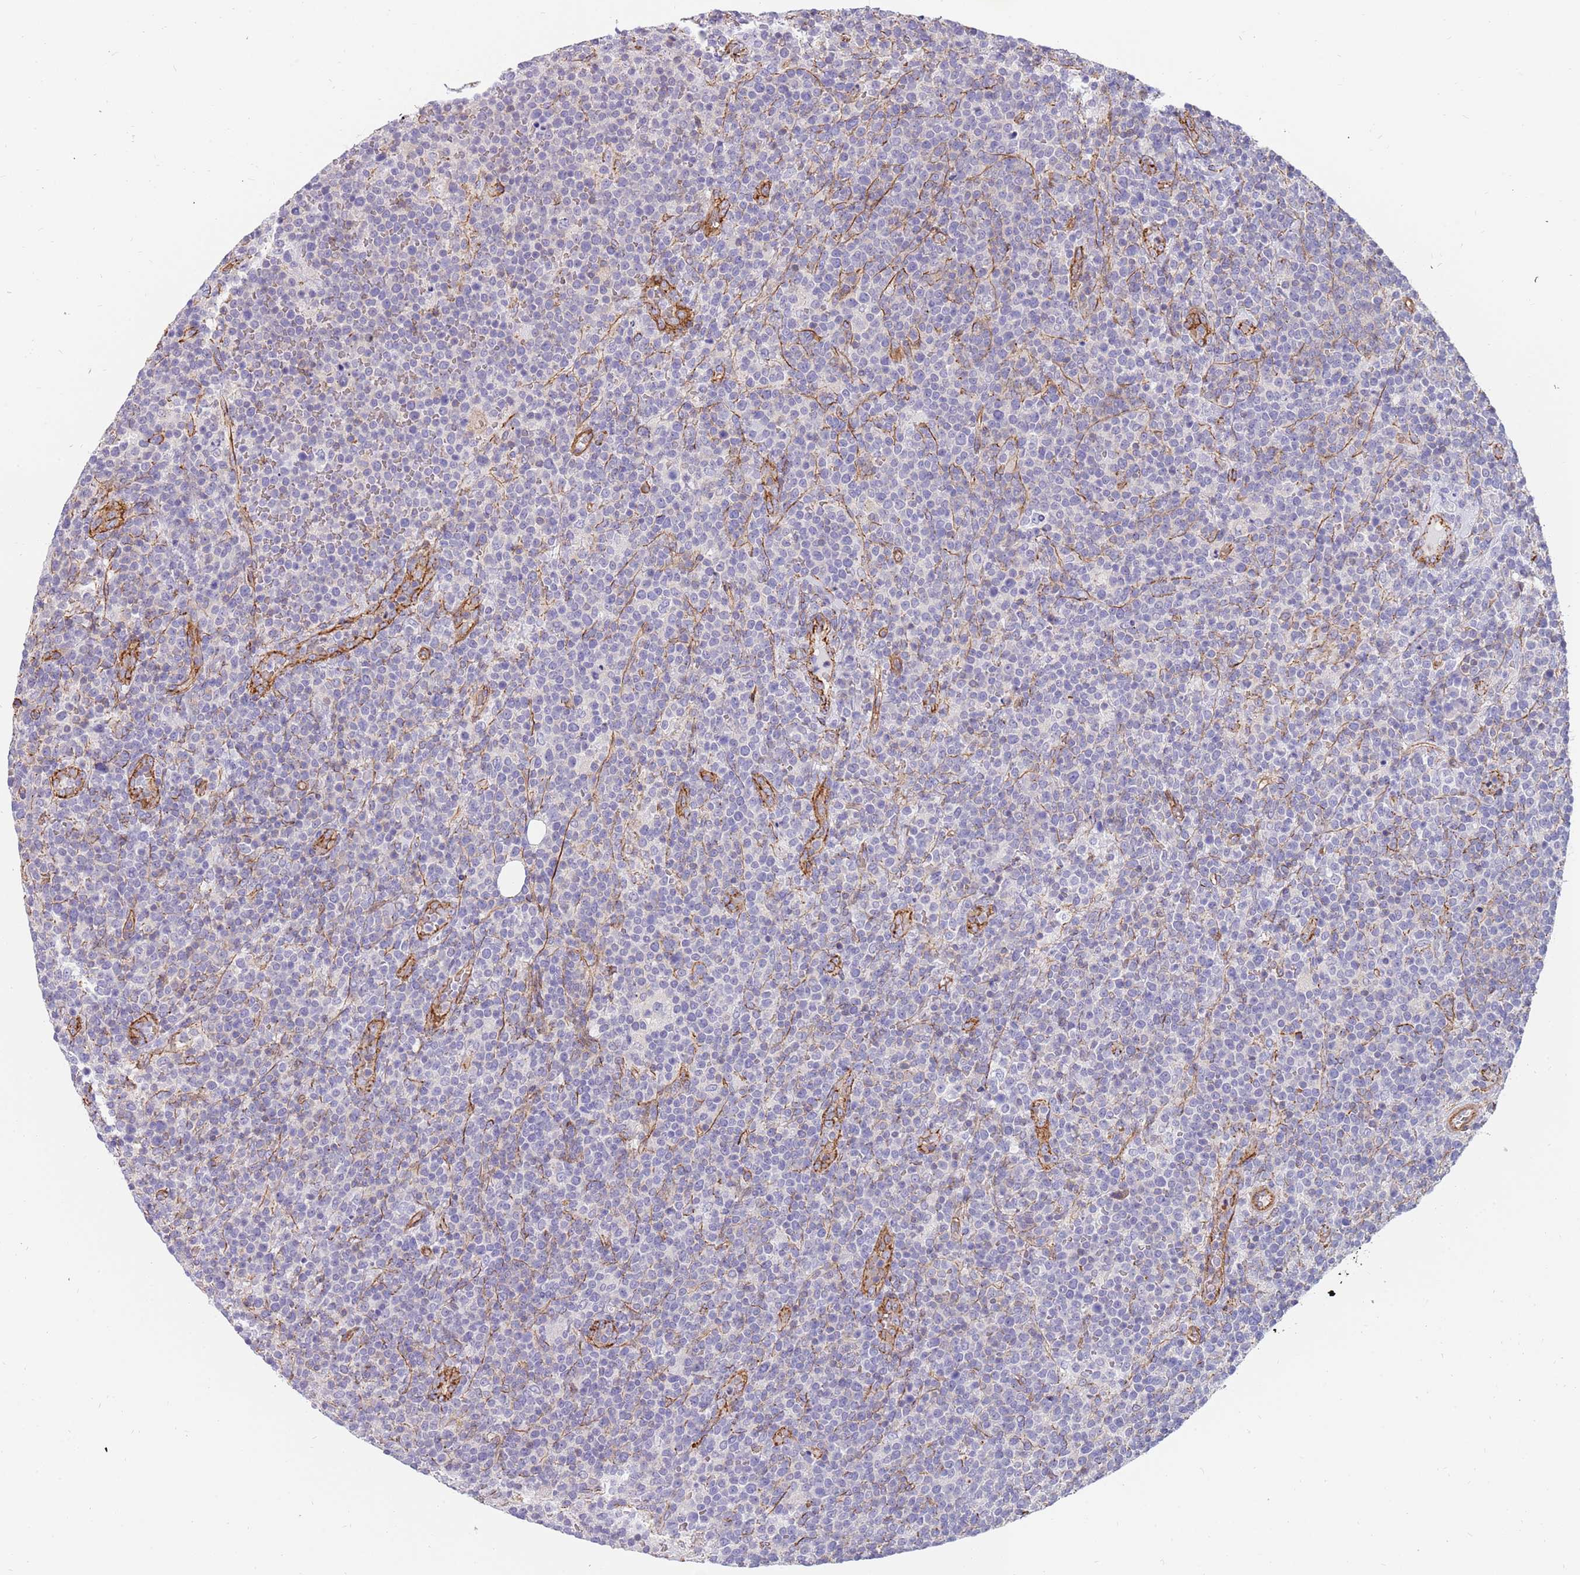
{"staining": {"intensity": "negative", "quantity": "none", "location": "none"}, "tissue": "lymphoma", "cell_type": "Tumor cells", "image_type": "cancer", "snomed": [{"axis": "morphology", "description": "Malignant lymphoma, non-Hodgkin's type, High grade"}, {"axis": "topography", "description": "Lymph node"}], "caption": "High magnification brightfield microscopy of high-grade malignant lymphoma, non-Hodgkin's type stained with DAB (brown) and counterstained with hematoxylin (blue): tumor cells show no significant expression.", "gene": "GFRAL", "patient": {"sex": "male", "age": 61}}